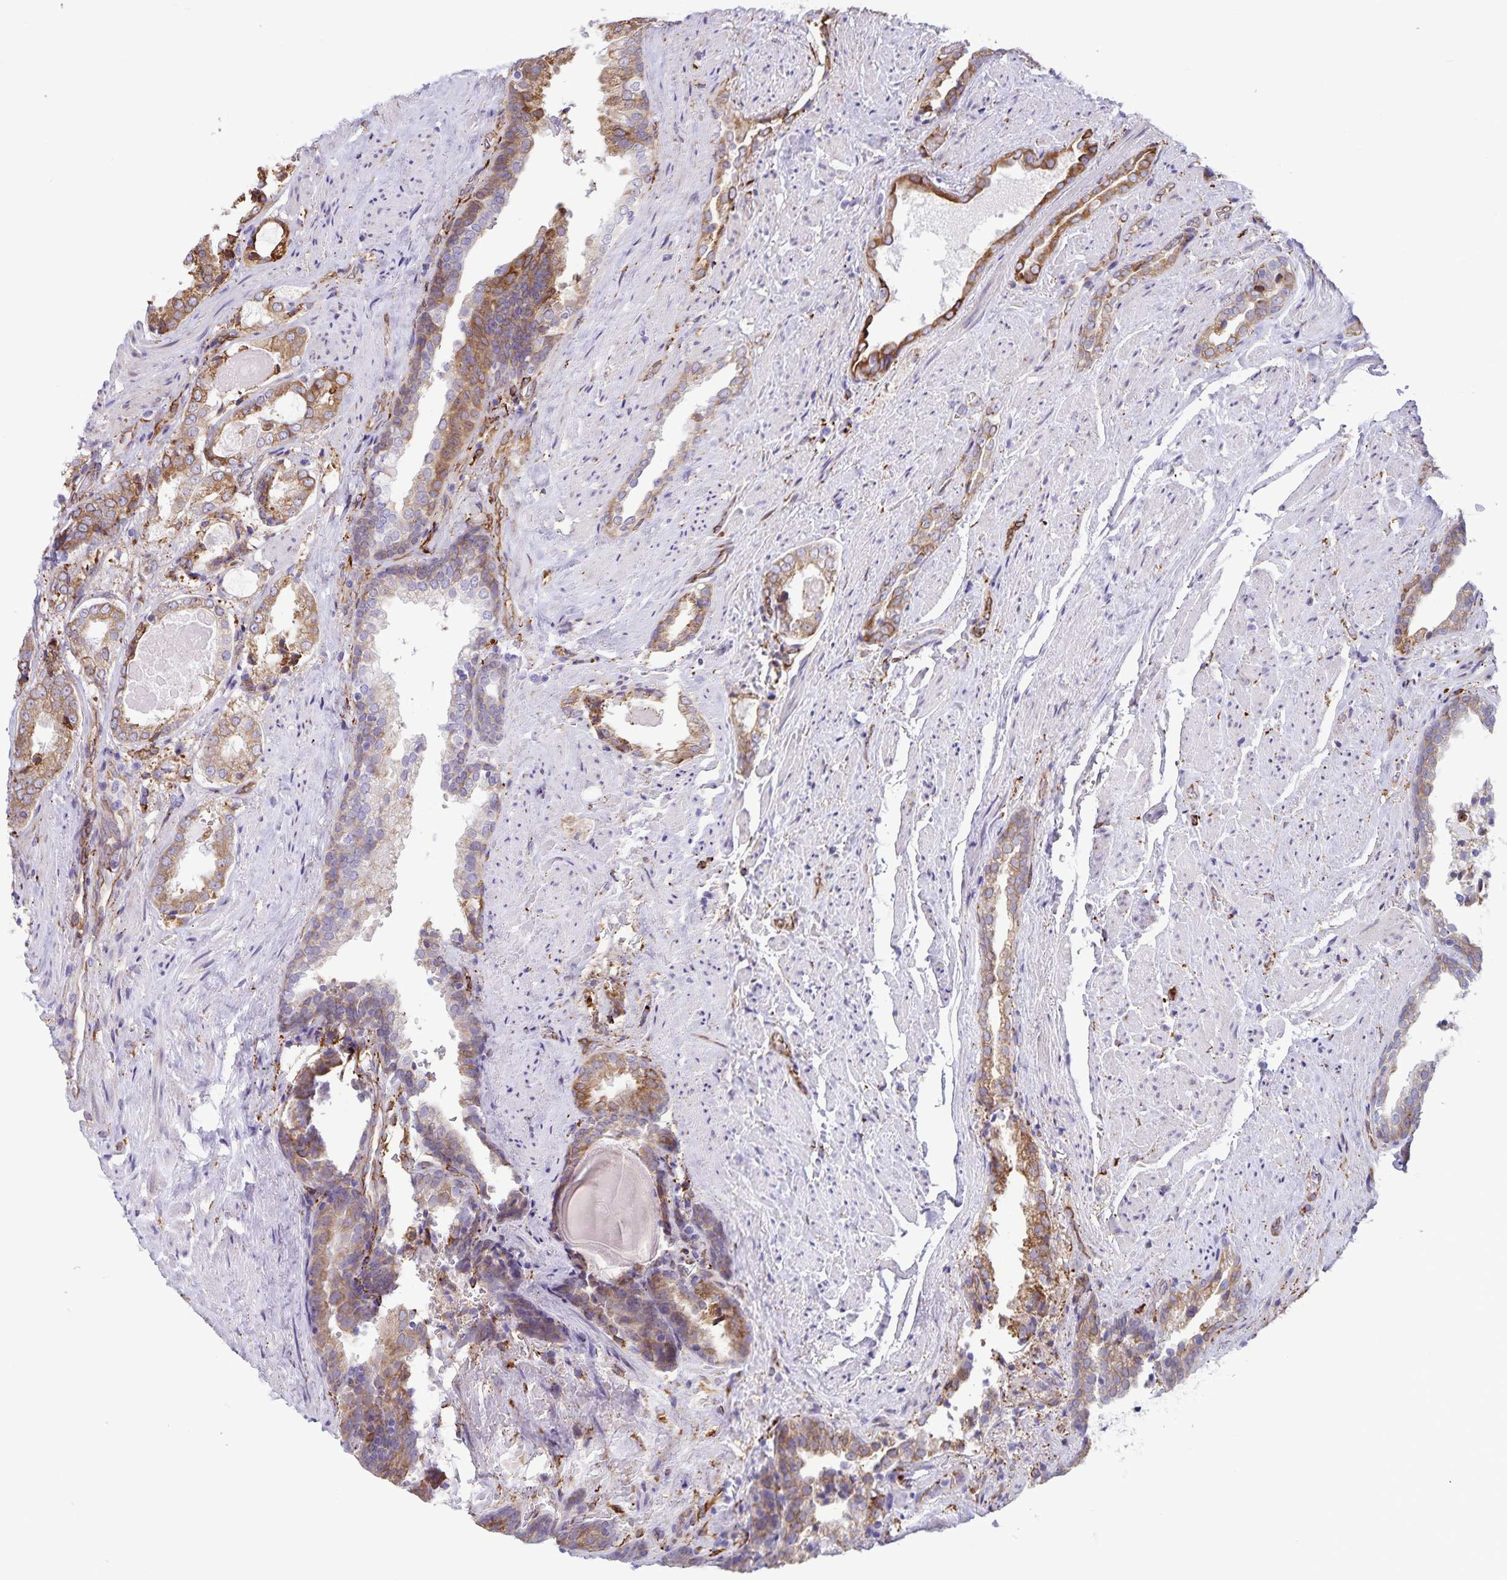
{"staining": {"intensity": "moderate", "quantity": ">75%", "location": "cytoplasmic/membranous"}, "tissue": "prostate cancer", "cell_type": "Tumor cells", "image_type": "cancer", "snomed": [{"axis": "morphology", "description": "Adenocarcinoma, High grade"}, {"axis": "topography", "description": "Prostate"}], "caption": "IHC of high-grade adenocarcinoma (prostate) reveals medium levels of moderate cytoplasmic/membranous staining in about >75% of tumor cells. Using DAB (brown) and hematoxylin (blue) stains, captured at high magnification using brightfield microscopy.", "gene": "RCN1", "patient": {"sex": "male", "age": 65}}